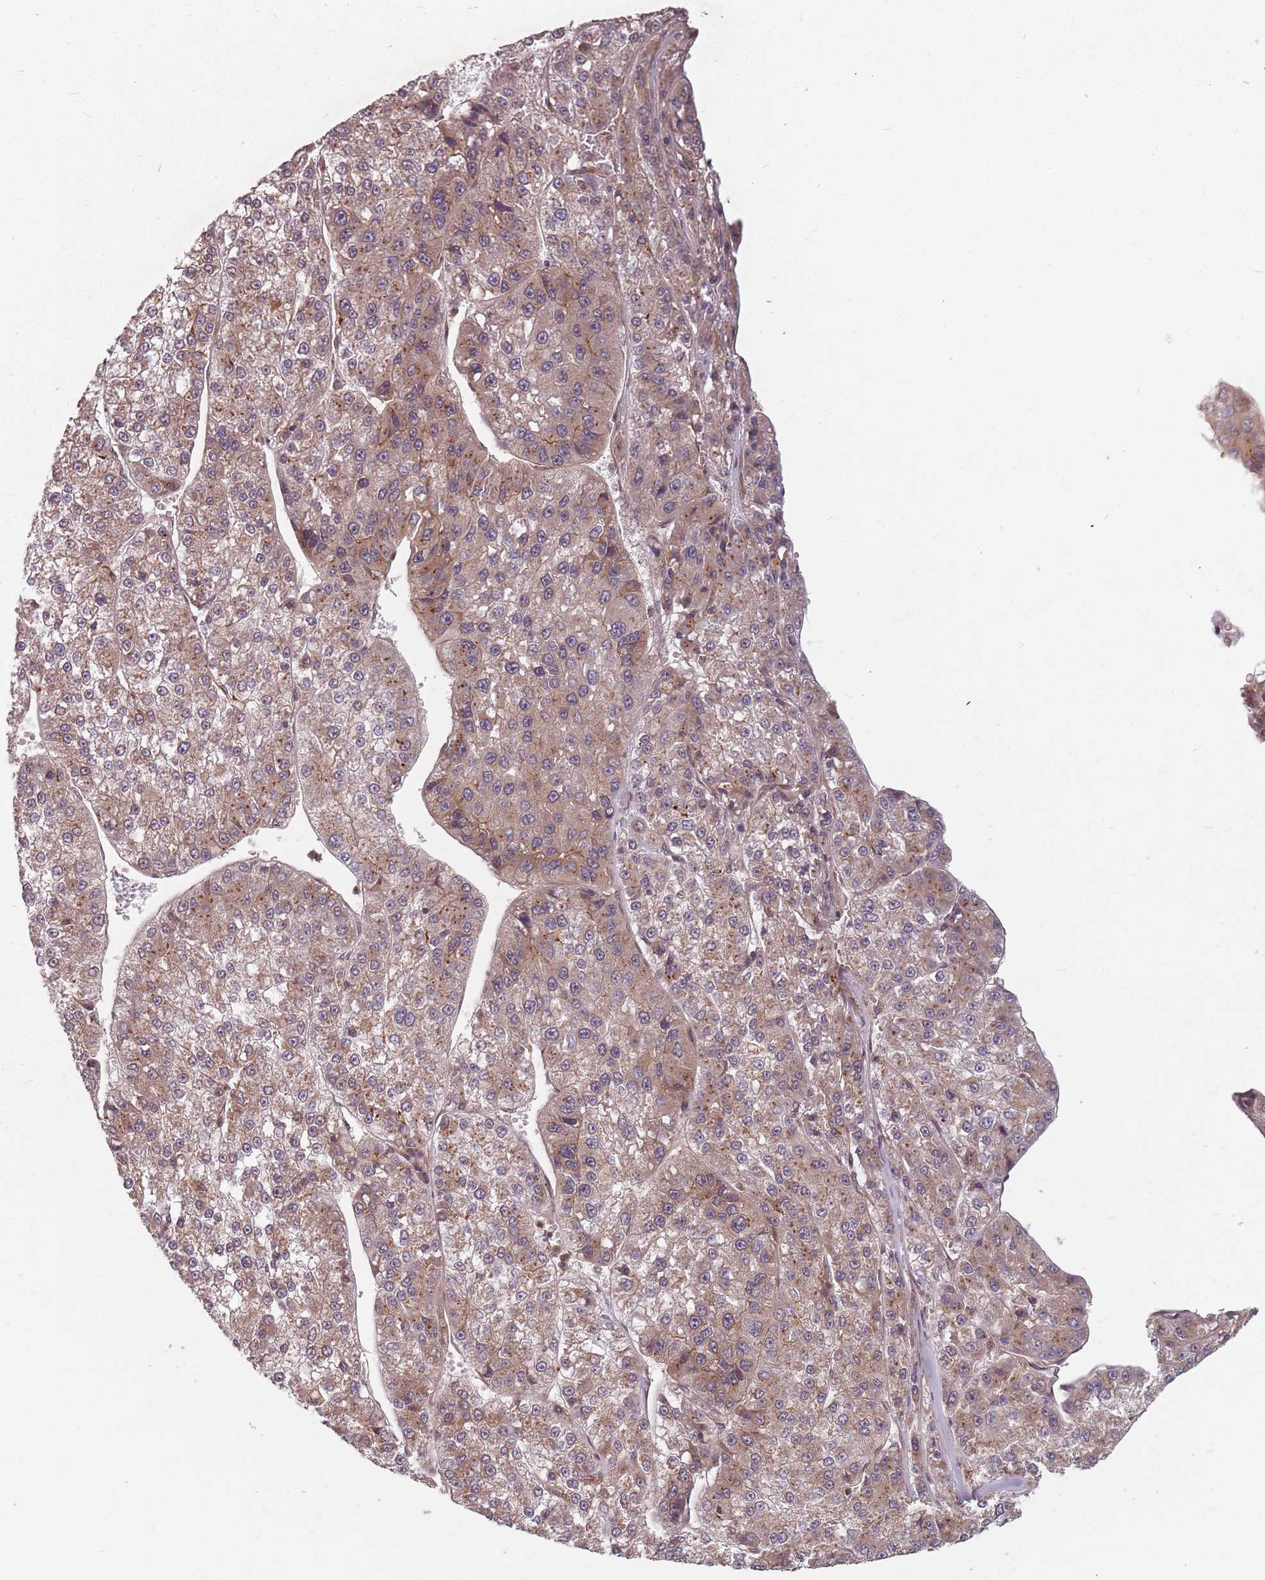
{"staining": {"intensity": "moderate", "quantity": ">75%", "location": "cytoplasmic/membranous"}, "tissue": "liver cancer", "cell_type": "Tumor cells", "image_type": "cancer", "snomed": [{"axis": "morphology", "description": "Carcinoma, Hepatocellular, NOS"}, {"axis": "topography", "description": "Liver"}], "caption": "This image displays hepatocellular carcinoma (liver) stained with IHC to label a protein in brown. The cytoplasmic/membranous of tumor cells show moderate positivity for the protein. Nuclei are counter-stained blue.", "gene": "C3orf14", "patient": {"sex": "female", "age": 73}}